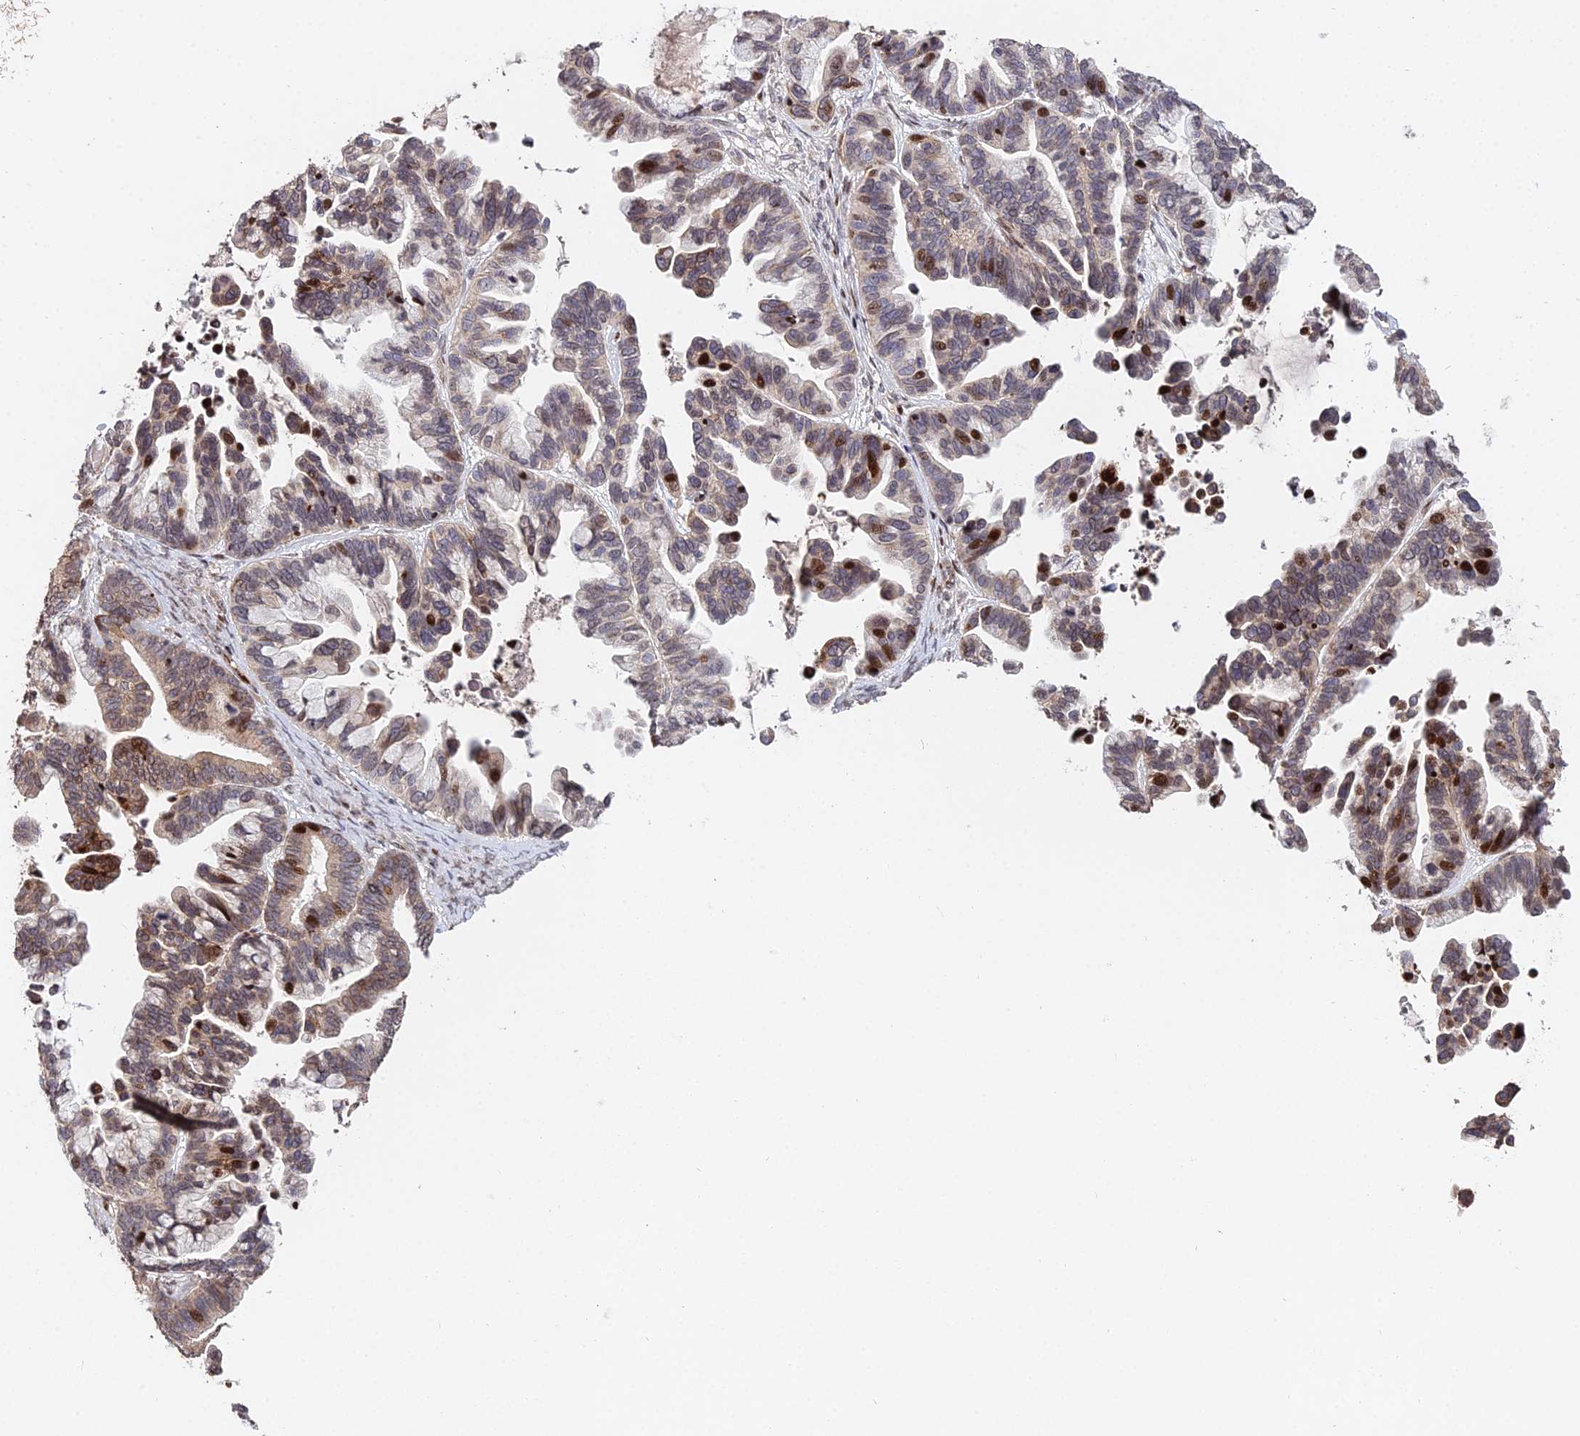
{"staining": {"intensity": "strong", "quantity": "25%-75%", "location": "cytoplasmic/membranous,nuclear"}, "tissue": "ovarian cancer", "cell_type": "Tumor cells", "image_type": "cancer", "snomed": [{"axis": "morphology", "description": "Cystadenocarcinoma, serous, NOS"}, {"axis": "topography", "description": "Ovary"}], "caption": "Tumor cells show strong cytoplasmic/membranous and nuclear expression in about 25%-75% of cells in serous cystadenocarcinoma (ovarian).", "gene": "RBMS2", "patient": {"sex": "female", "age": 56}}